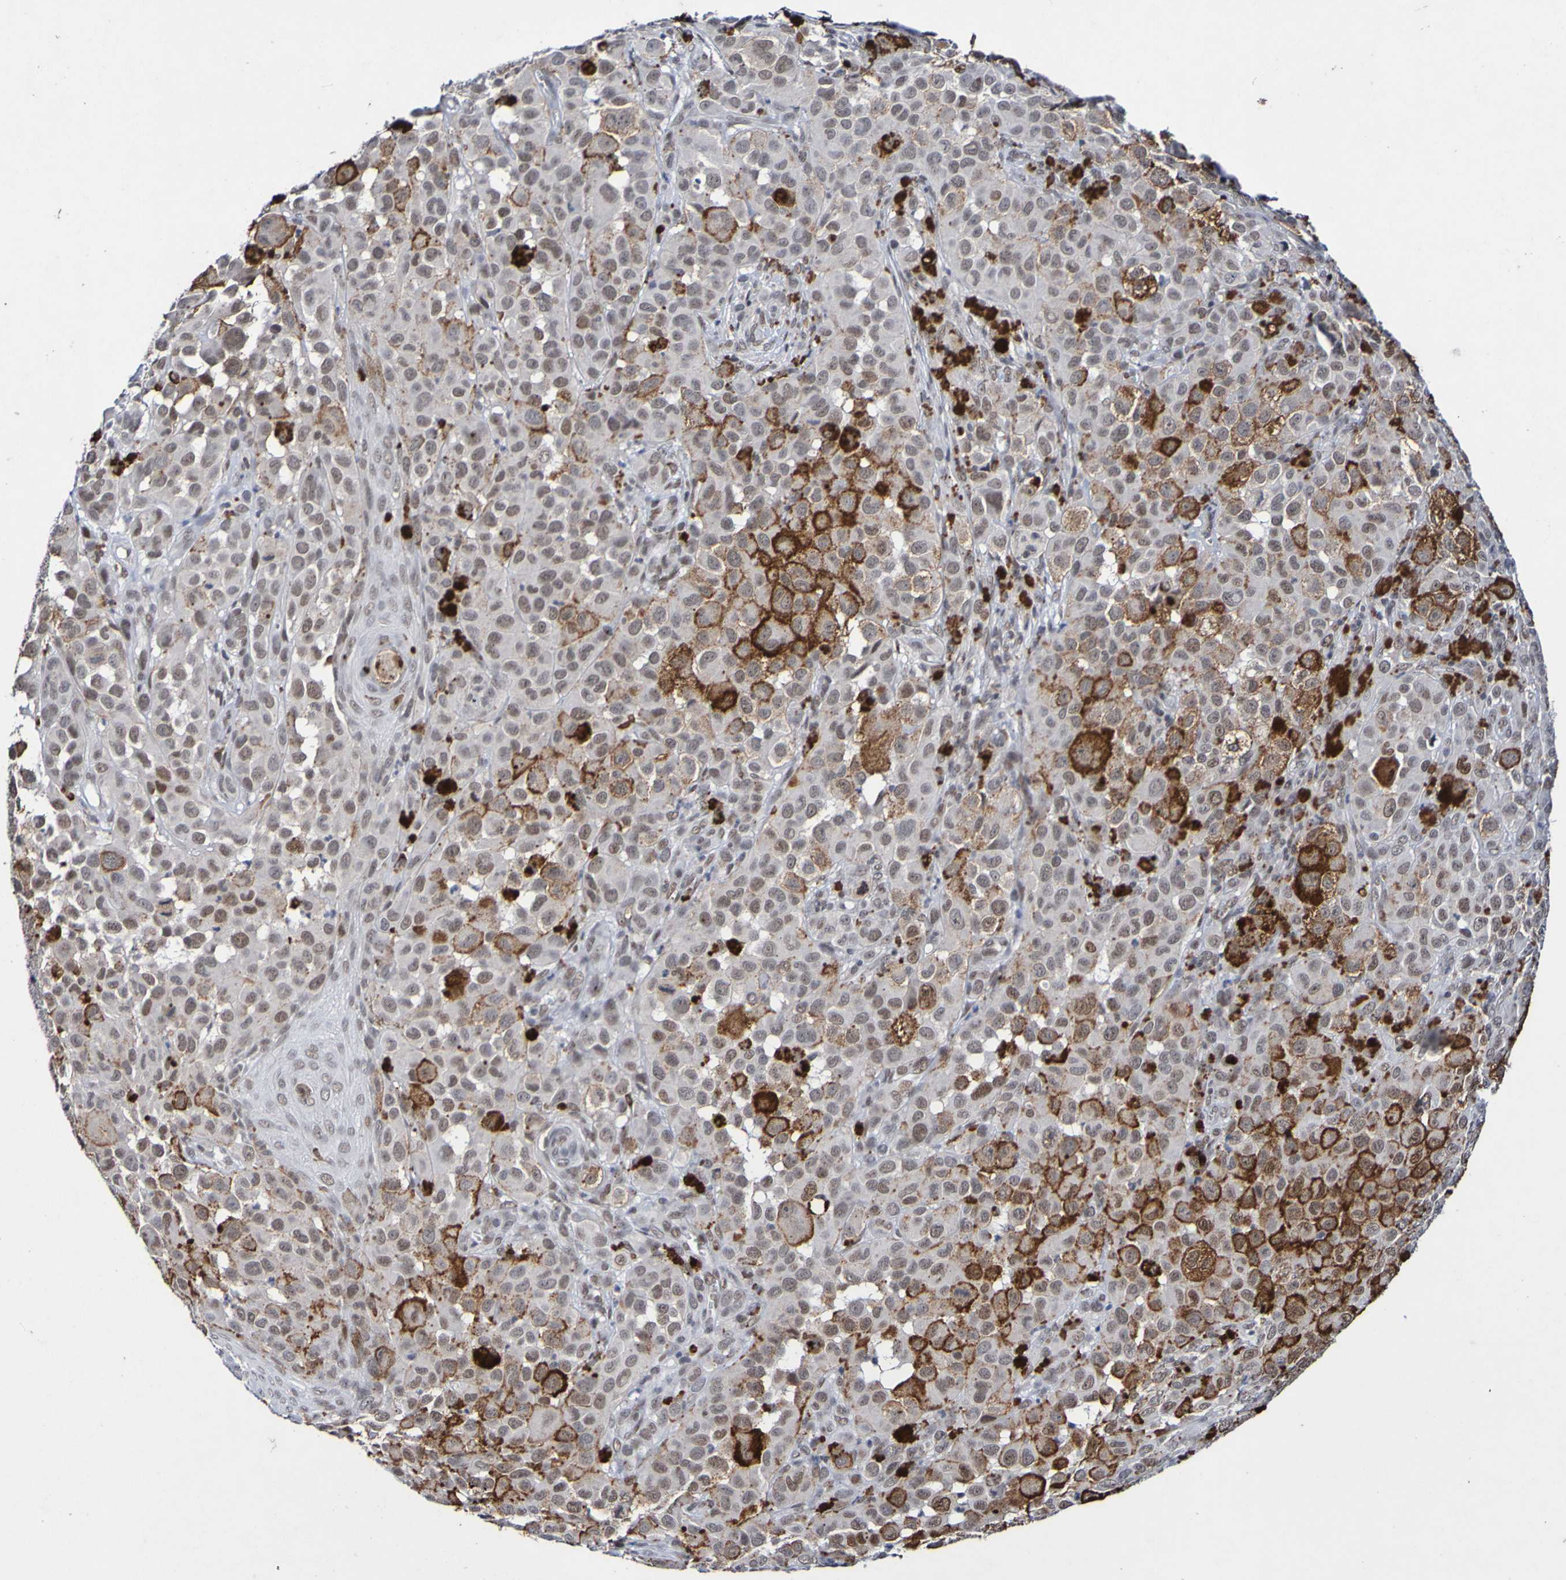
{"staining": {"intensity": "moderate", "quantity": "25%-75%", "location": "nuclear"}, "tissue": "melanoma", "cell_type": "Tumor cells", "image_type": "cancer", "snomed": [{"axis": "morphology", "description": "Malignant melanoma, NOS"}, {"axis": "topography", "description": "Skin"}], "caption": "Protein staining of melanoma tissue exhibits moderate nuclear staining in about 25%-75% of tumor cells.", "gene": "PCGF1", "patient": {"sex": "male", "age": 96}}